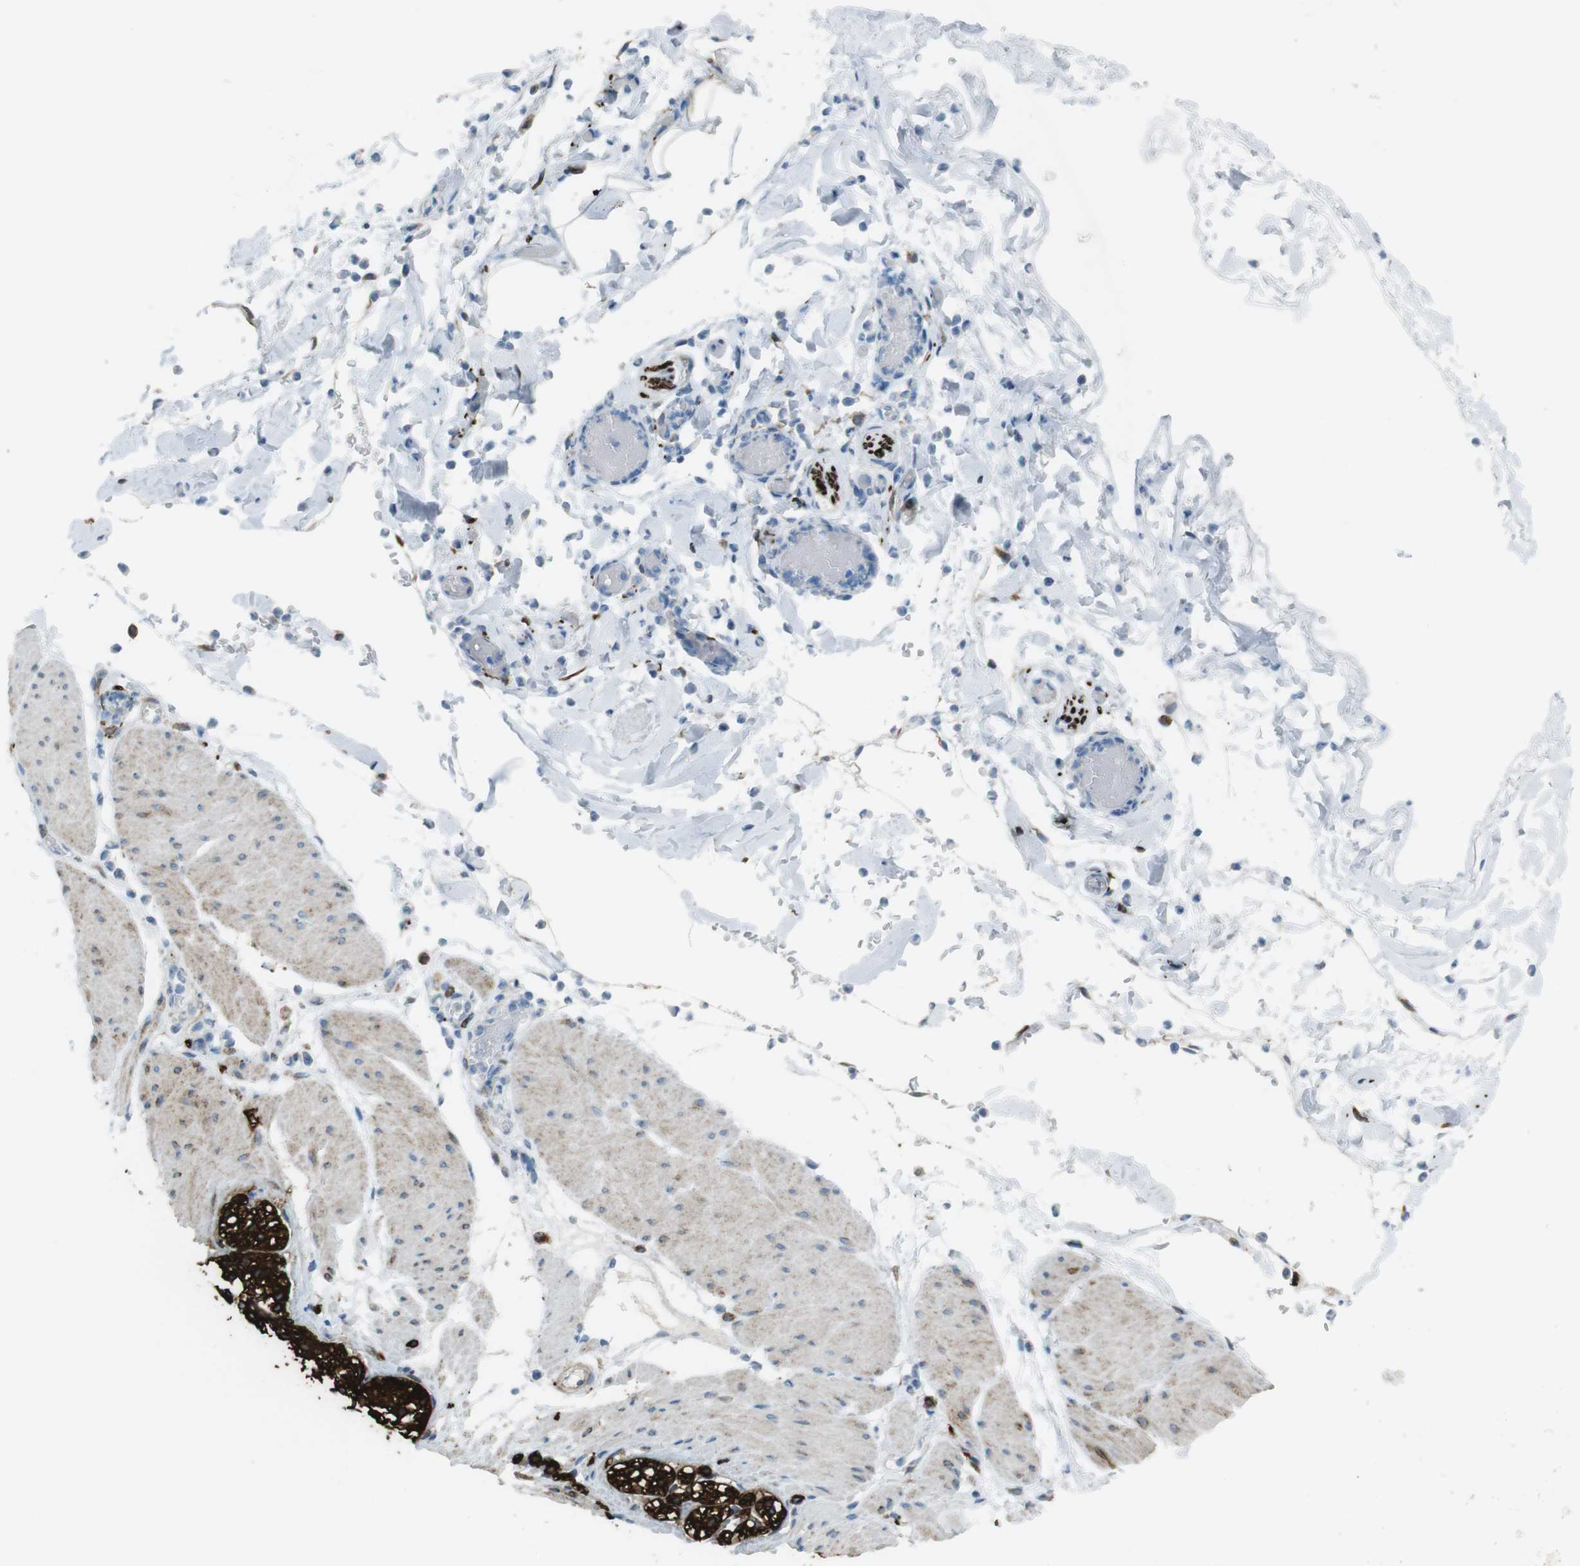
{"staining": {"intensity": "weak", "quantity": "25%-75%", "location": "cytoplasmic/membranous"}, "tissue": "smooth muscle", "cell_type": "Smooth muscle cells", "image_type": "normal", "snomed": [{"axis": "morphology", "description": "Normal tissue, NOS"}, {"axis": "topography", "description": "Smooth muscle"}, {"axis": "topography", "description": "Colon"}], "caption": "The photomicrograph demonstrates a brown stain indicating the presence of a protein in the cytoplasmic/membranous of smooth muscle cells in smooth muscle.", "gene": "TUBB2A", "patient": {"sex": "male", "age": 67}}